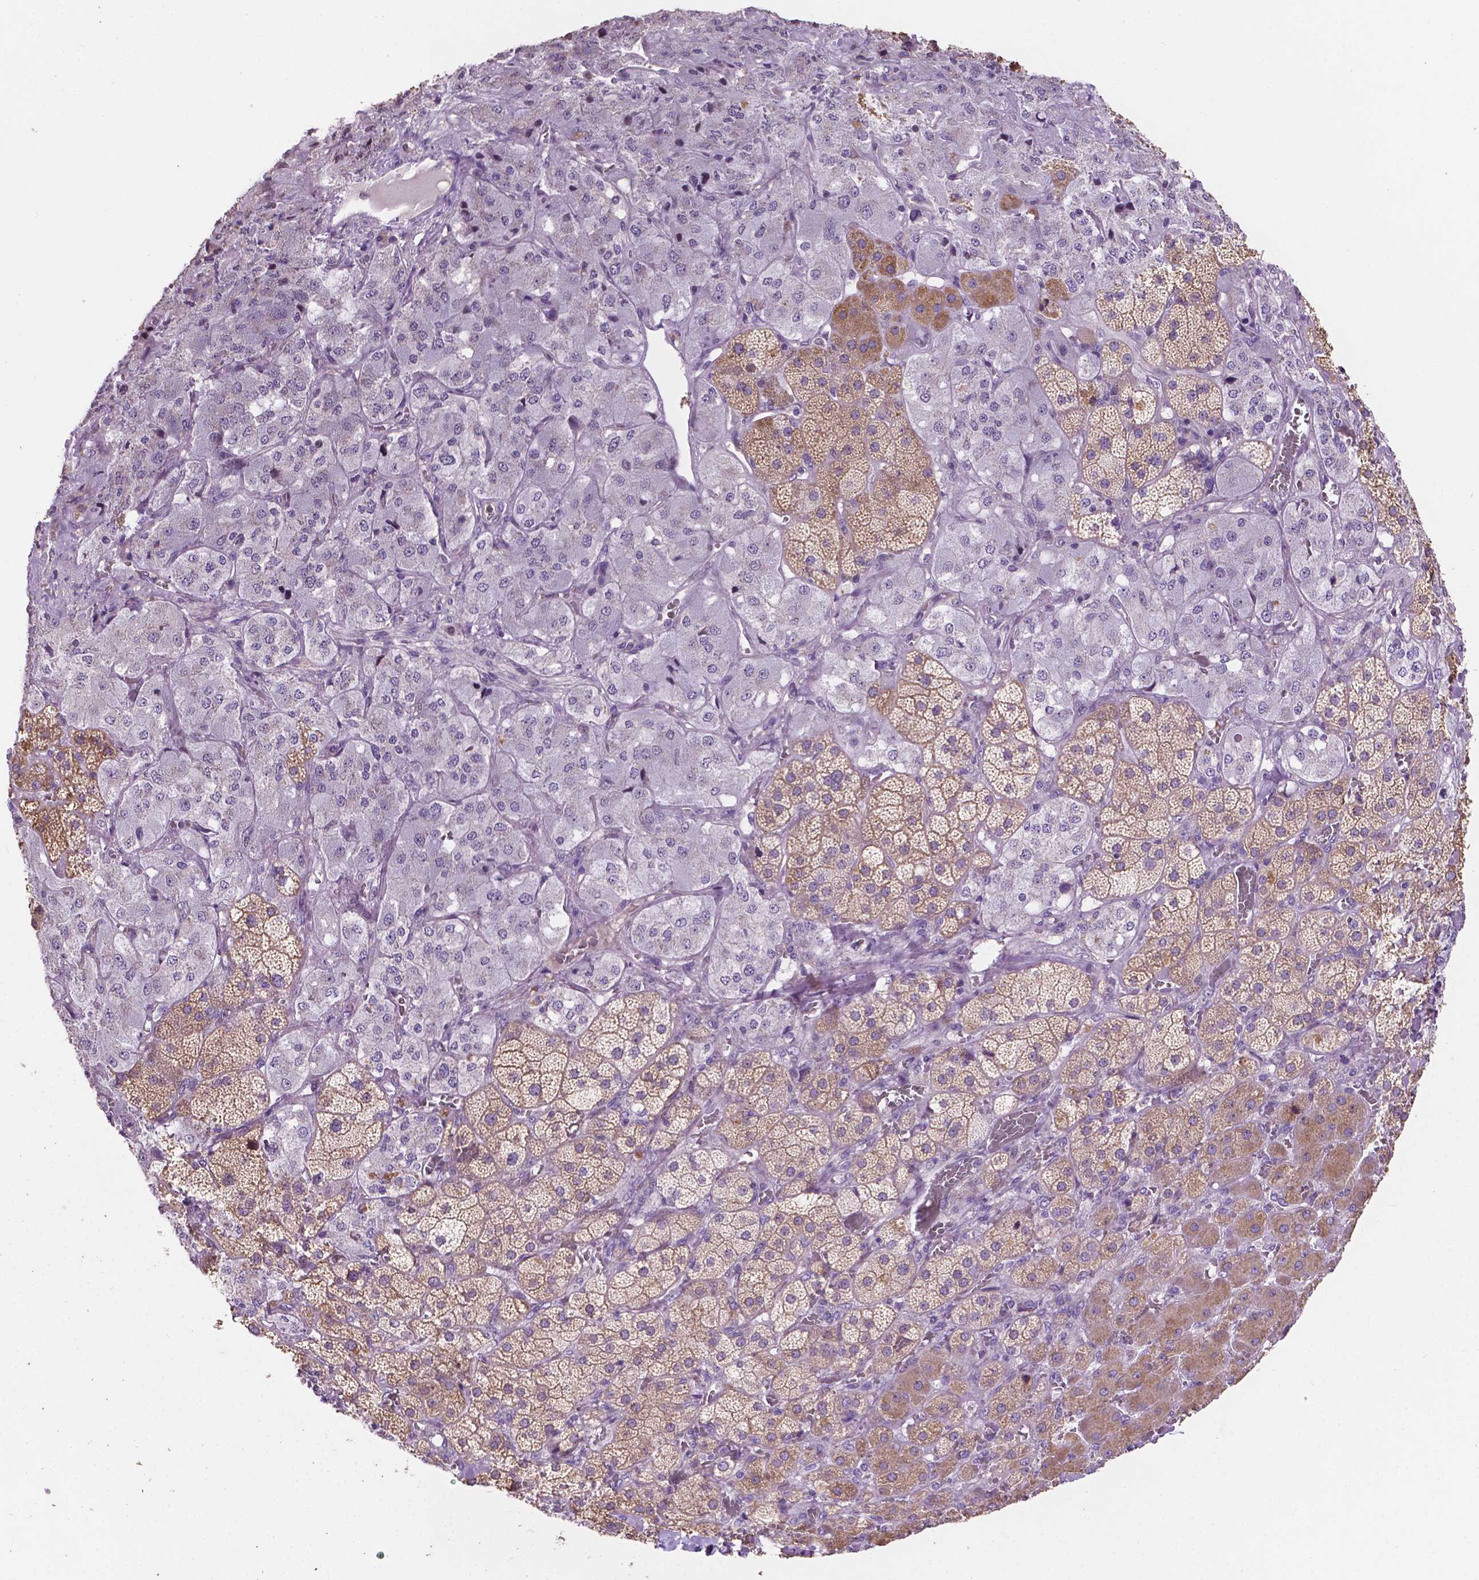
{"staining": {"intensity": "weak", "quantity": "25%-75%", "location": "cytoplasmic/membranous"}, "tissue": "adrenal gland", "cell_type": "Glandular cells", "image_type": "normal", "snomed": [{"axis": "morphology", "description": "Normal tissue, NOS"}, {"axis": "topography", "description": "Adrenal gland"}], "caption": "Immunohistochemistry (DAB) staining of unremarkable human adrenal gland reveals weak cytoplasmic/membranous protein expression in about 25%-75% of glandular cells.", "gene": "CLDN17", "patient": {"sex": "male", "age": 57}}